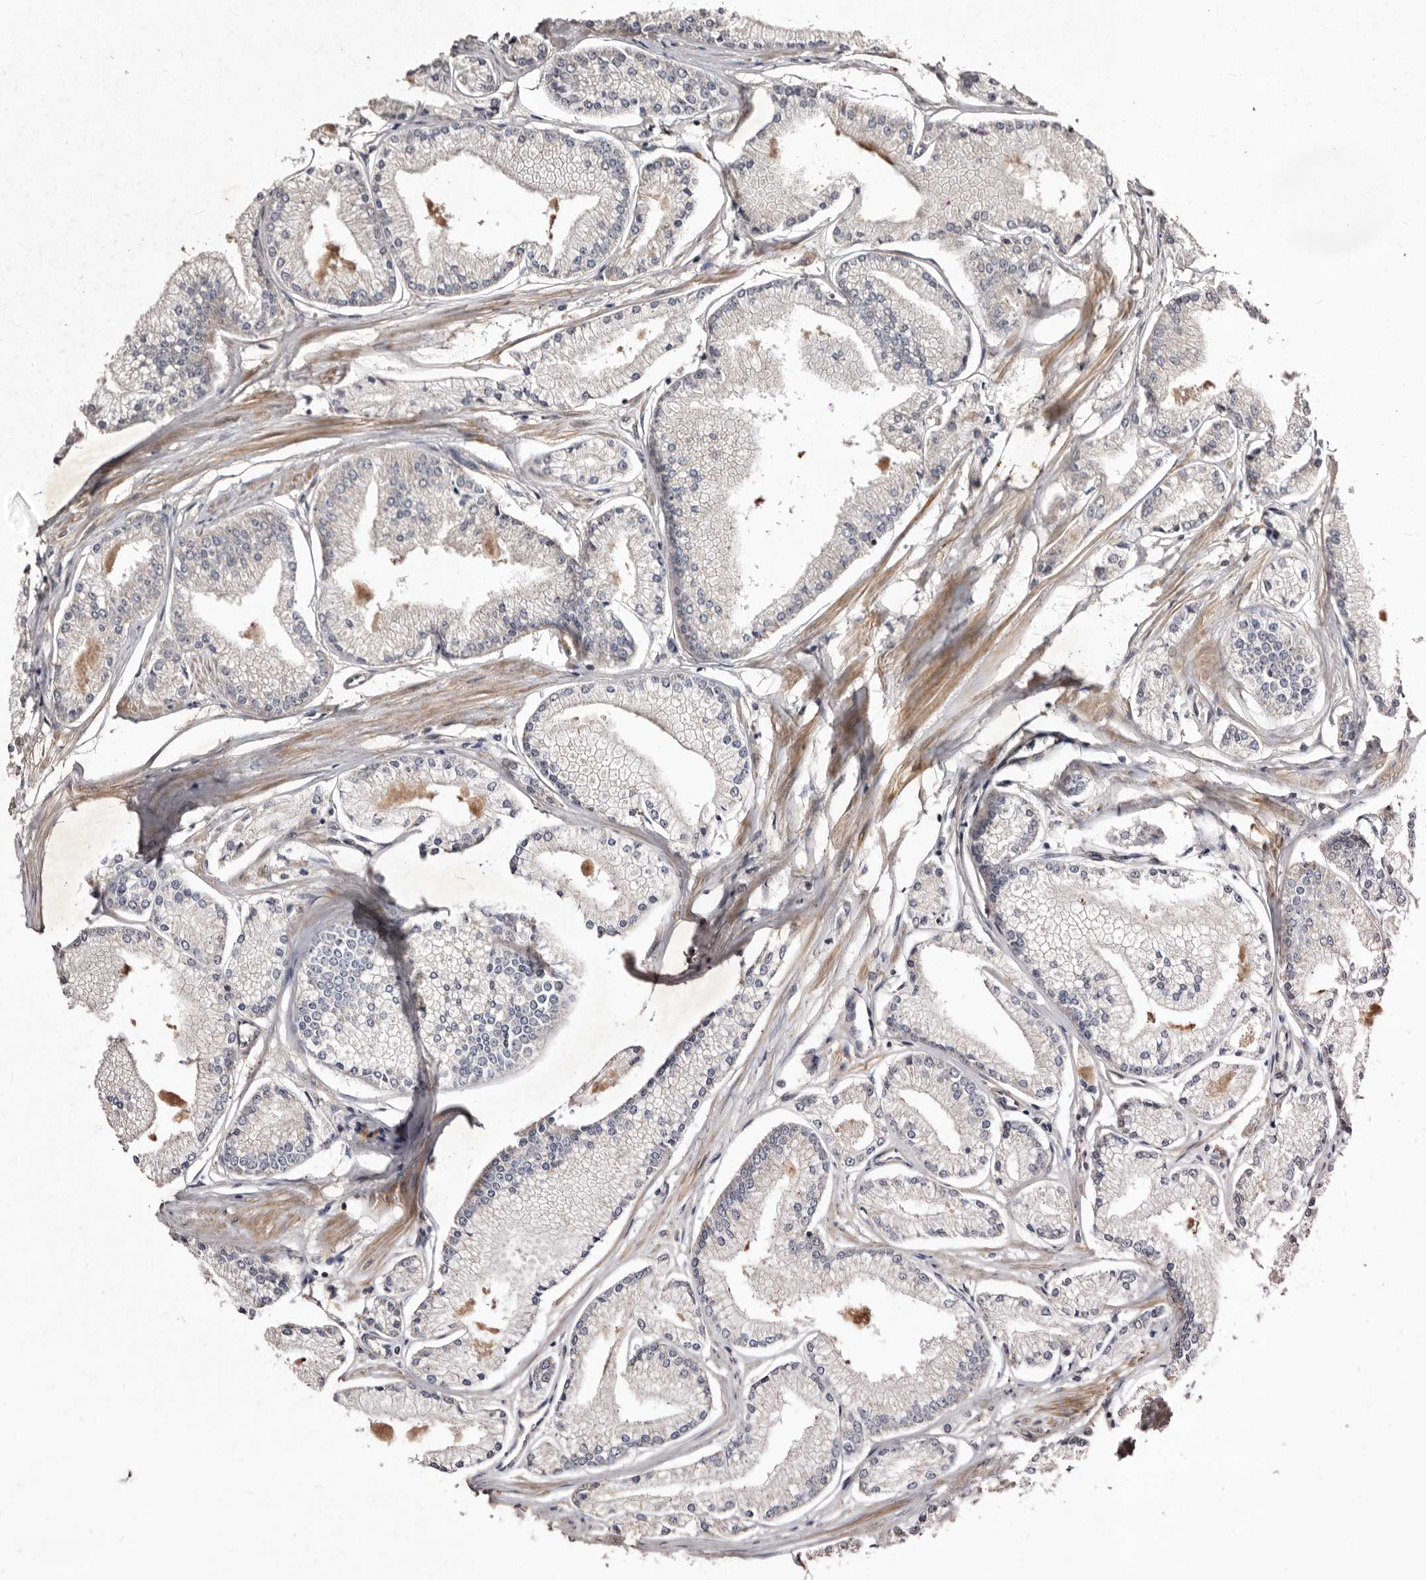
{"staining": {"intensity": "negative", "quantity": "none", "location": "none"}, "tissue": "prostate cancer", "cell_type": "Tumor cells", "image_type": "cancer", "snomed": [{"axis": "morphology", "description": "Adenocarcinoma, Low grade"}, {"axis": "topography", "description": "Prostate"}], "caption": "IHC photomicrograph of neoplastic tissue: prostate adenocarcinoma (low-grade) stained with DAB shows no significant protein staining in tumor cells.", "gene": "MKRN3", "patient": {"sex": "male", "age": 52}}